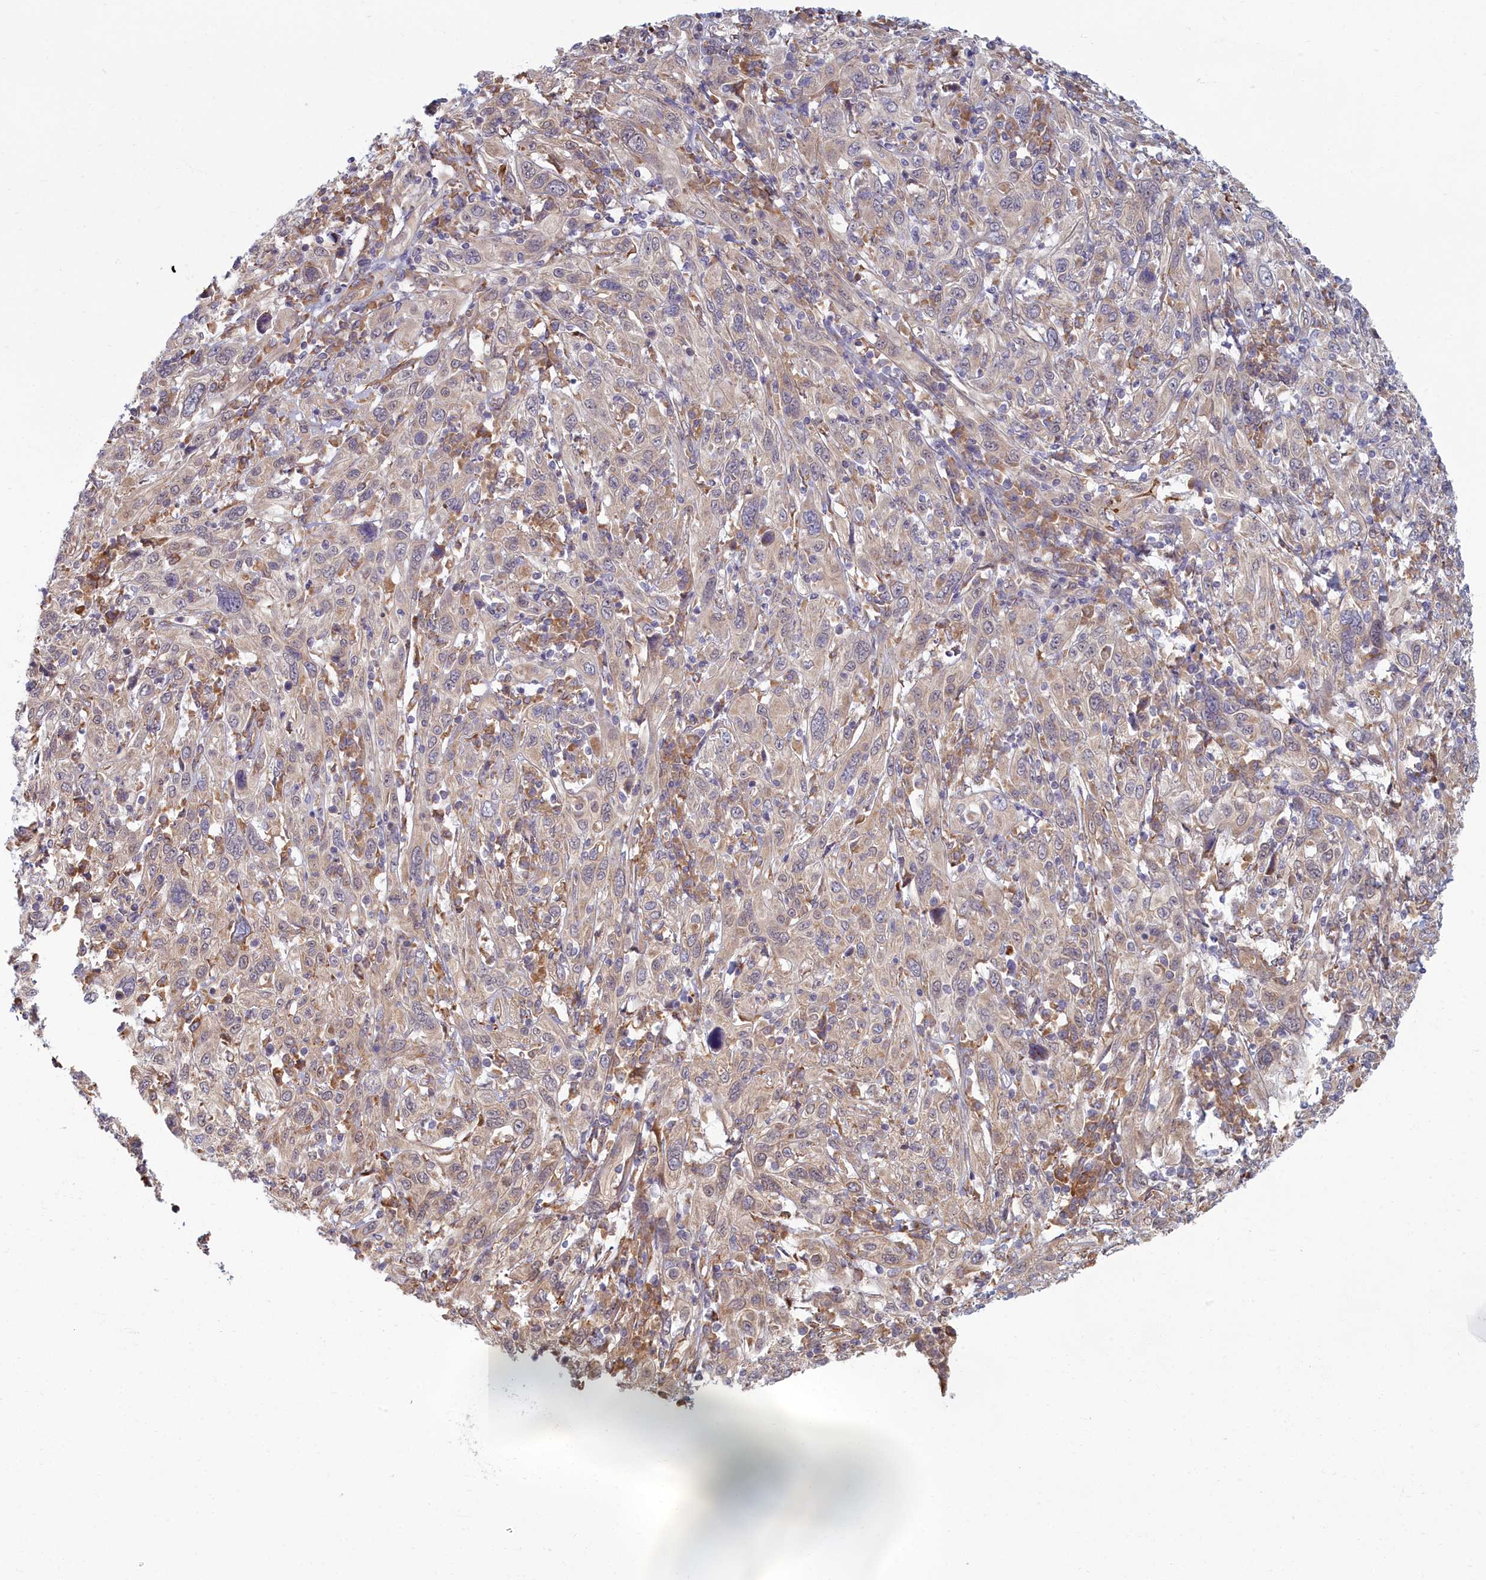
{"staining": {"intensity": "weak", "quantity": "25%-75%", "location": "cytoplasmic/membranous"}, "tissue": "cervical cancer", "cell_type": "Tumor cells", "image_type": "cancer", "snomed": [{"axis": "morphology", "description": "Squamous cell carcinoma, NOS"}, {"axis": "topography", "description": "Cervix"}], "caption": "IHC (DAB) staining of human cervical cancer displays weak cytoplasmic/membranous protein expression in about 25%-75% of tumor cells. (Brightfield microscopy of DAB IHC at high magnification).", "gene": "MAK16", "patient": {"sex": "female", "age": 46}}